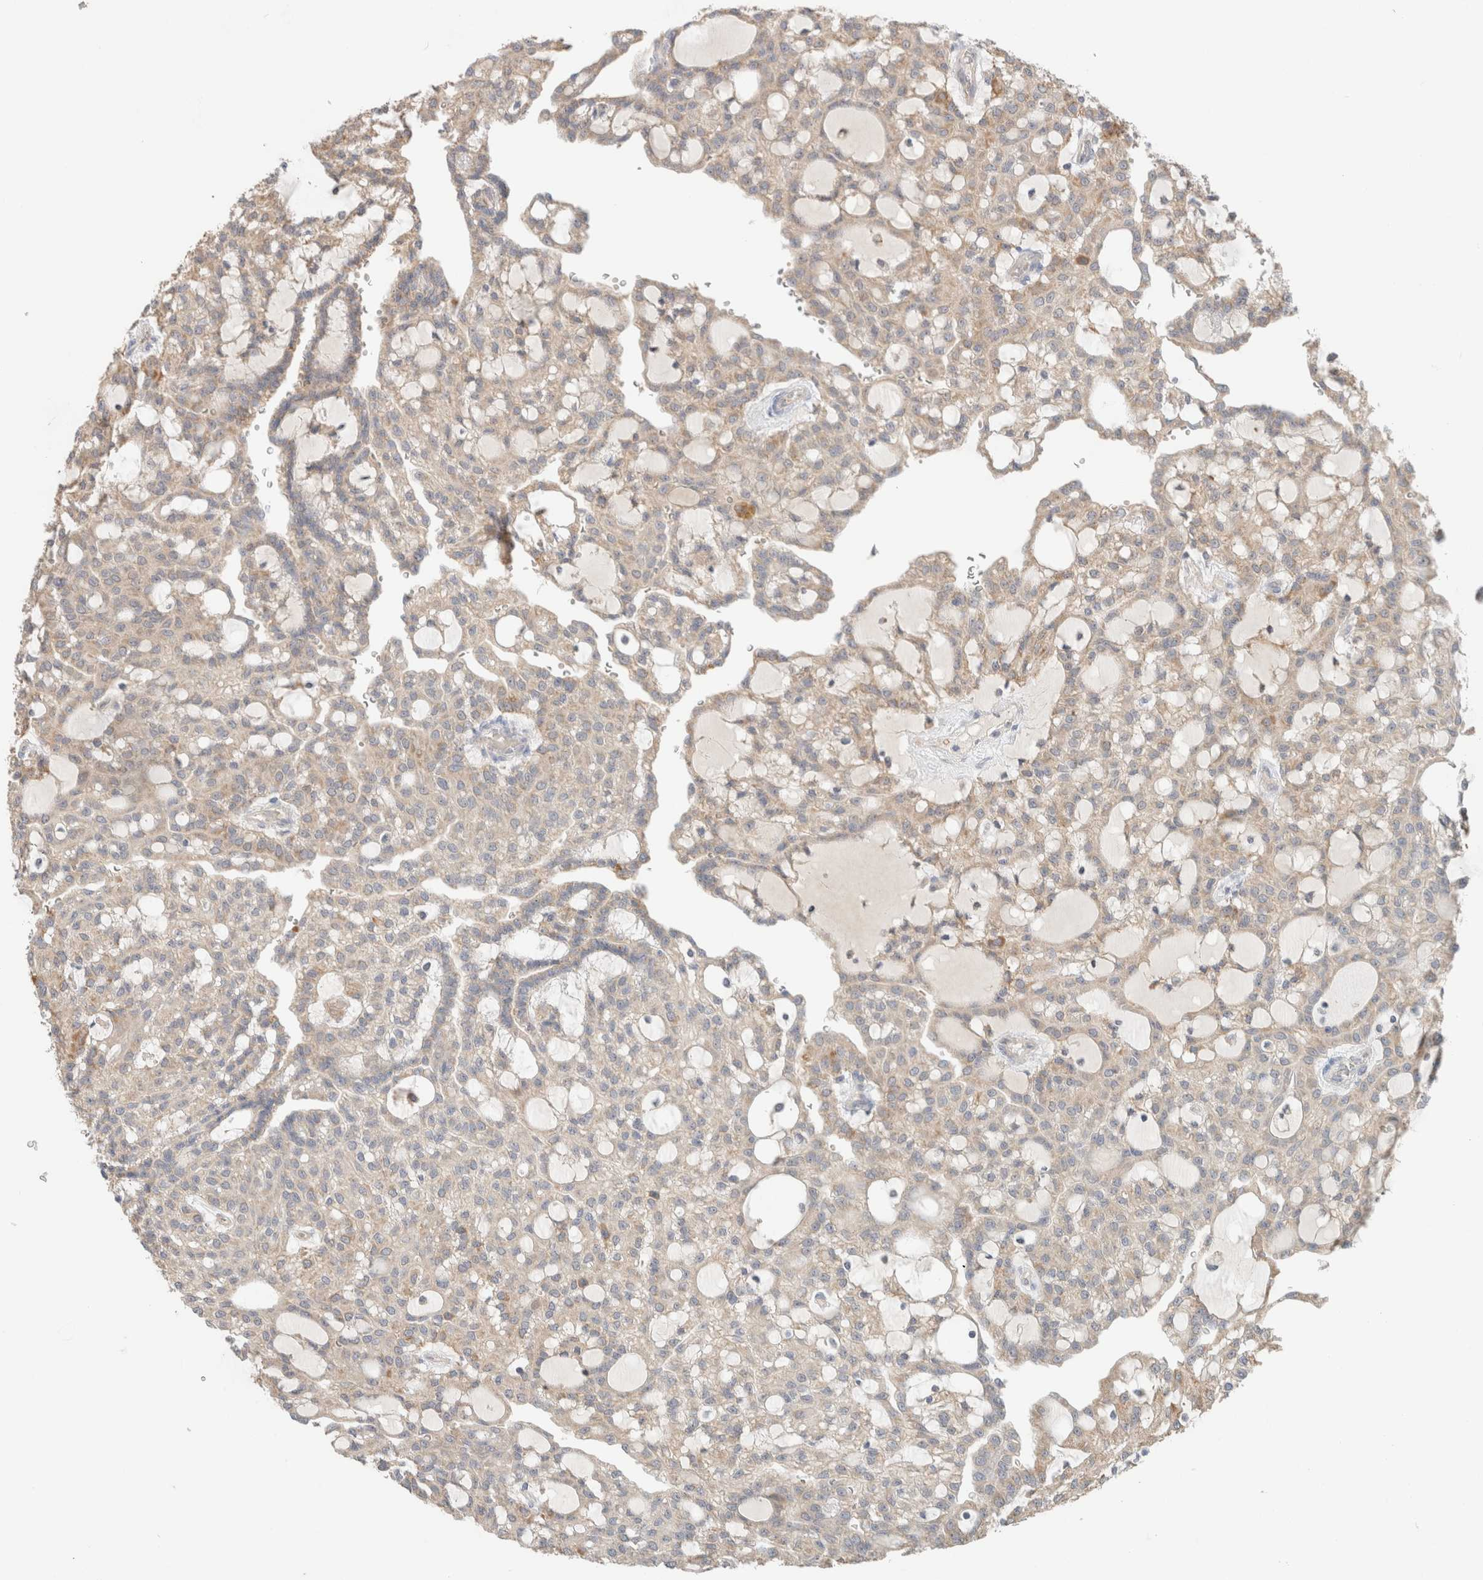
{"staining": {"intensity": "weak", "quantity": "<25%", "location": "cytoplasmic/membranous"}, "tissue": "renal cancer", "cell_type": "Tumor cells", "image_type": "cancer", "snomed": [{"axis": "morphology", "description": "Adenocarcinoma, NOS"}, {"axis": "topography", "description": "Kidney"}], "caption": "Immunohistochemistry (IHC) histopathology image of adenocarcinoma (renal) stained for a protein (brown), which reveals no staining in tumor cells. Brightfield microscopy of immunohistochemistry stained with DAB (3,3'-diaminobenzidine) (brown) and hematoxylin (blue), captured at high magnification.", "gene": "CA13", "patient": {"sex": "male", "age": 63}}